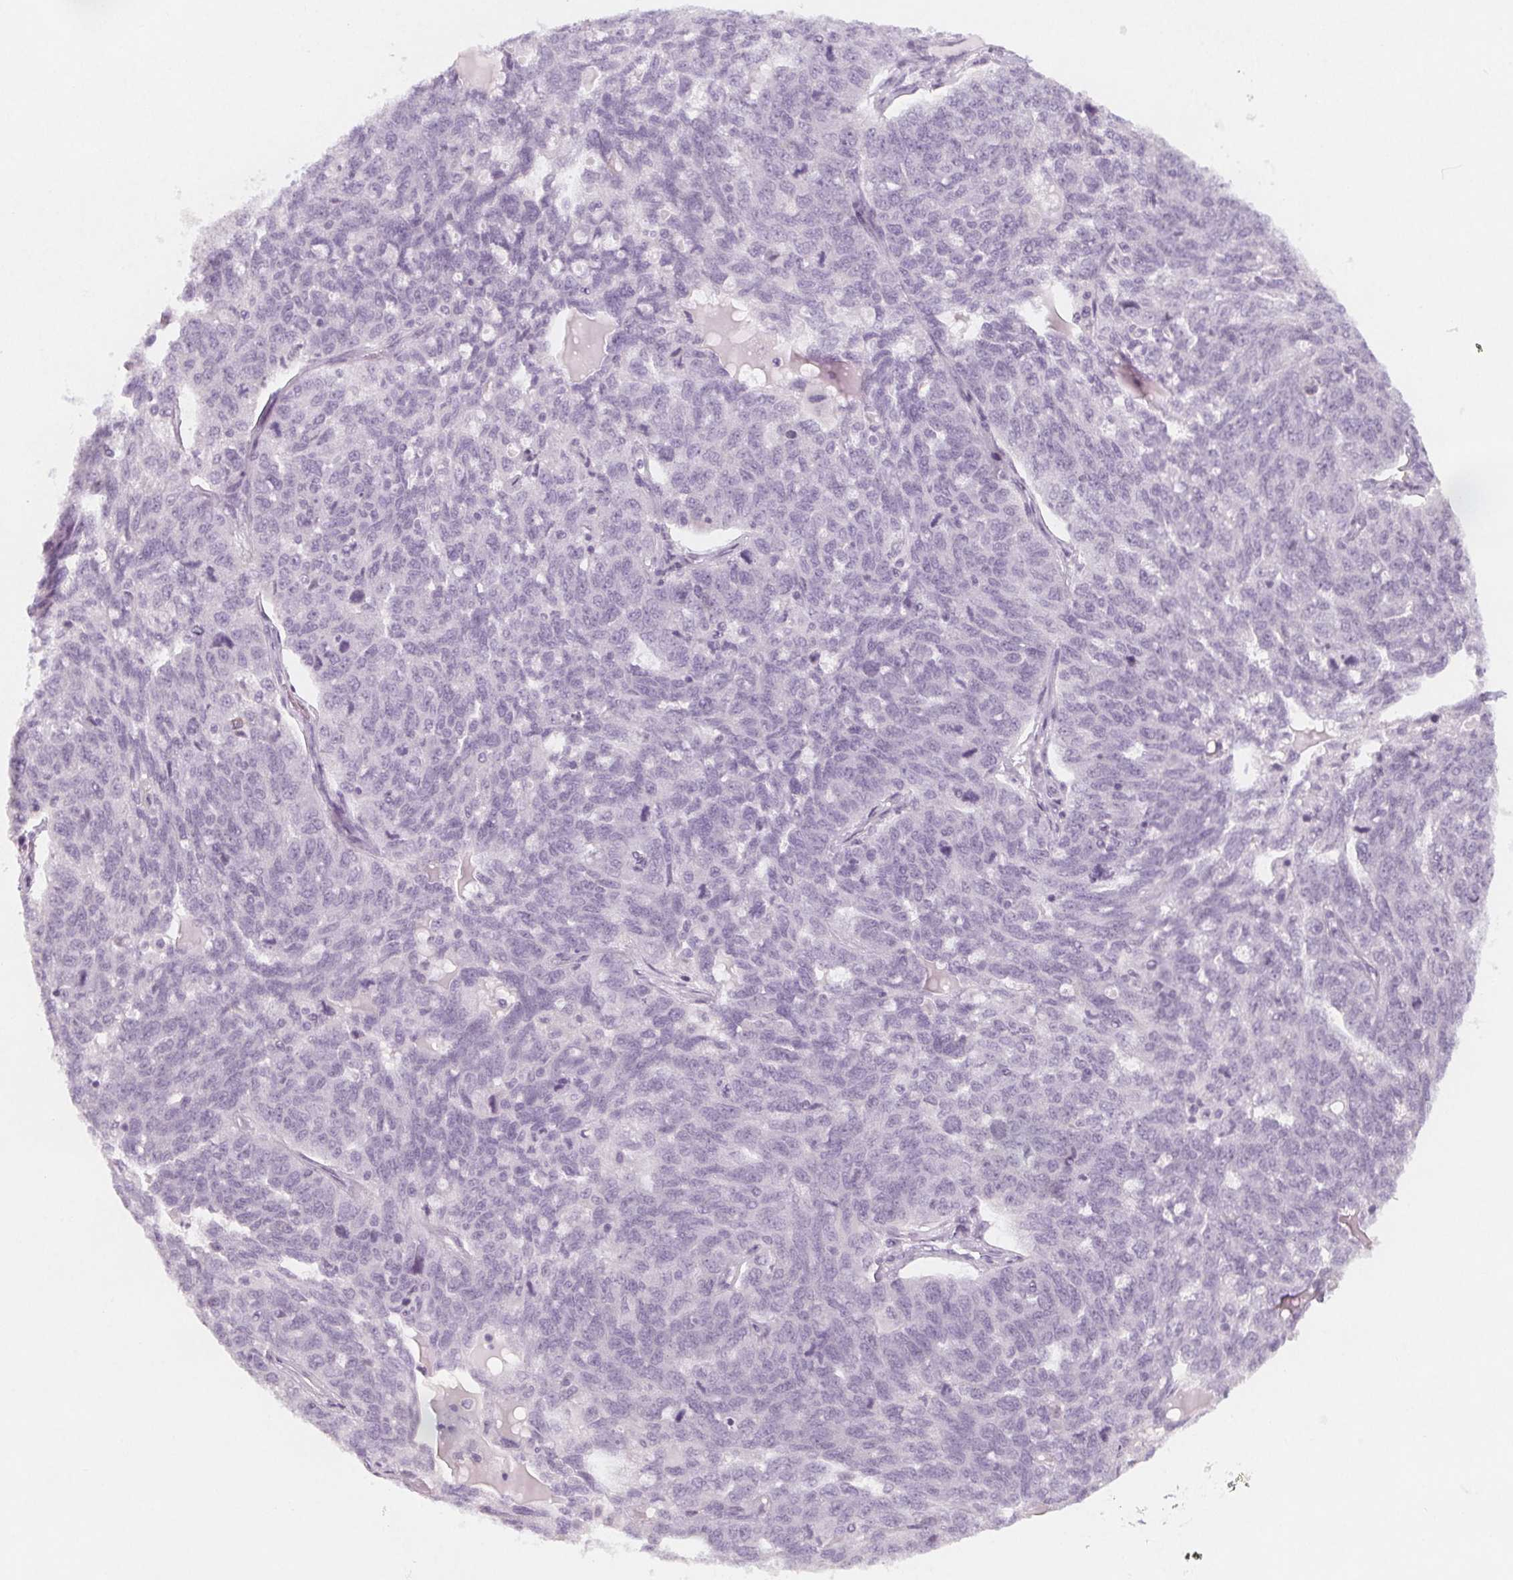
{"staining": {"intensity": "negative", "quantity": "none", "location": "none"}, "tissue": "ovarian cancer", "cell_type": "Tumor cells", "image_type": "cancer", "snomed": [{"axis": "morphology", "description": "Cystadenocarcinoma, serous, NOS"}, {"axis": "topography", "description": "Ovary"}], "caption": "Human ovarian serous cystadenocarcinoma stained for a protein using immunohistochemistry exhibits no expression in tumor cells.", "gene": "MAP1A", "patient": {"sex": "female", "age": 71}}